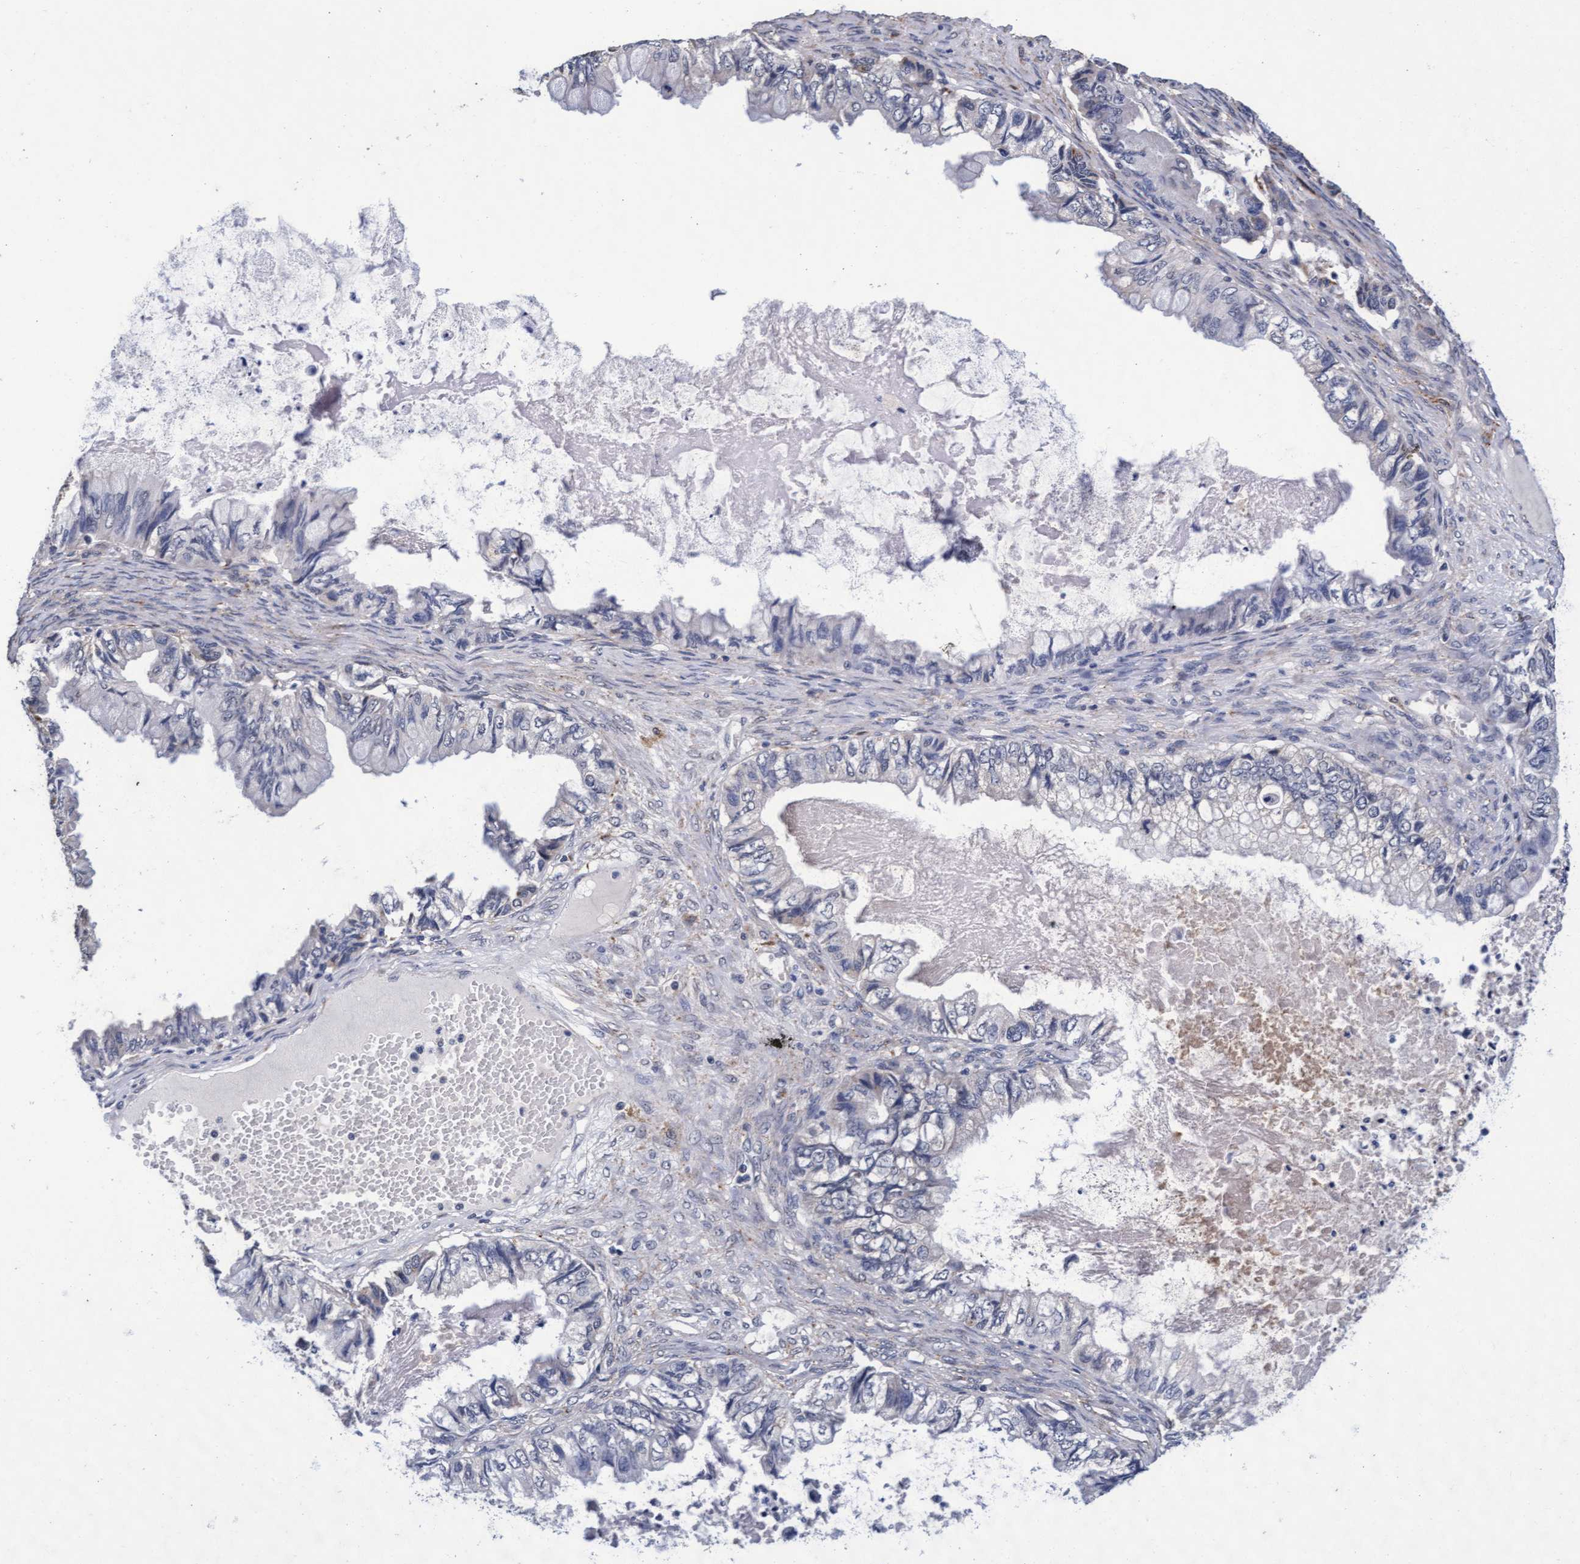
{"staining": {"intensity": "negative", "quantity": "none", "location": "none"}, "tissue": "ovarian cancer", "cell_type": "Tumor cells", "image_type": "cancer", "snomed": [{"axis": "morphology", "description": "Cystadenocarcinoma, mucinous, NOS"}, {"axis": "topography", "description": "Ovary"}], "caption": "An image of human mucinous cystadenocarcinoma (ovarian) is negative for staining in tumor cells.", "gene": "CPQ", "patient": {"sex": "female", "age": 80}}